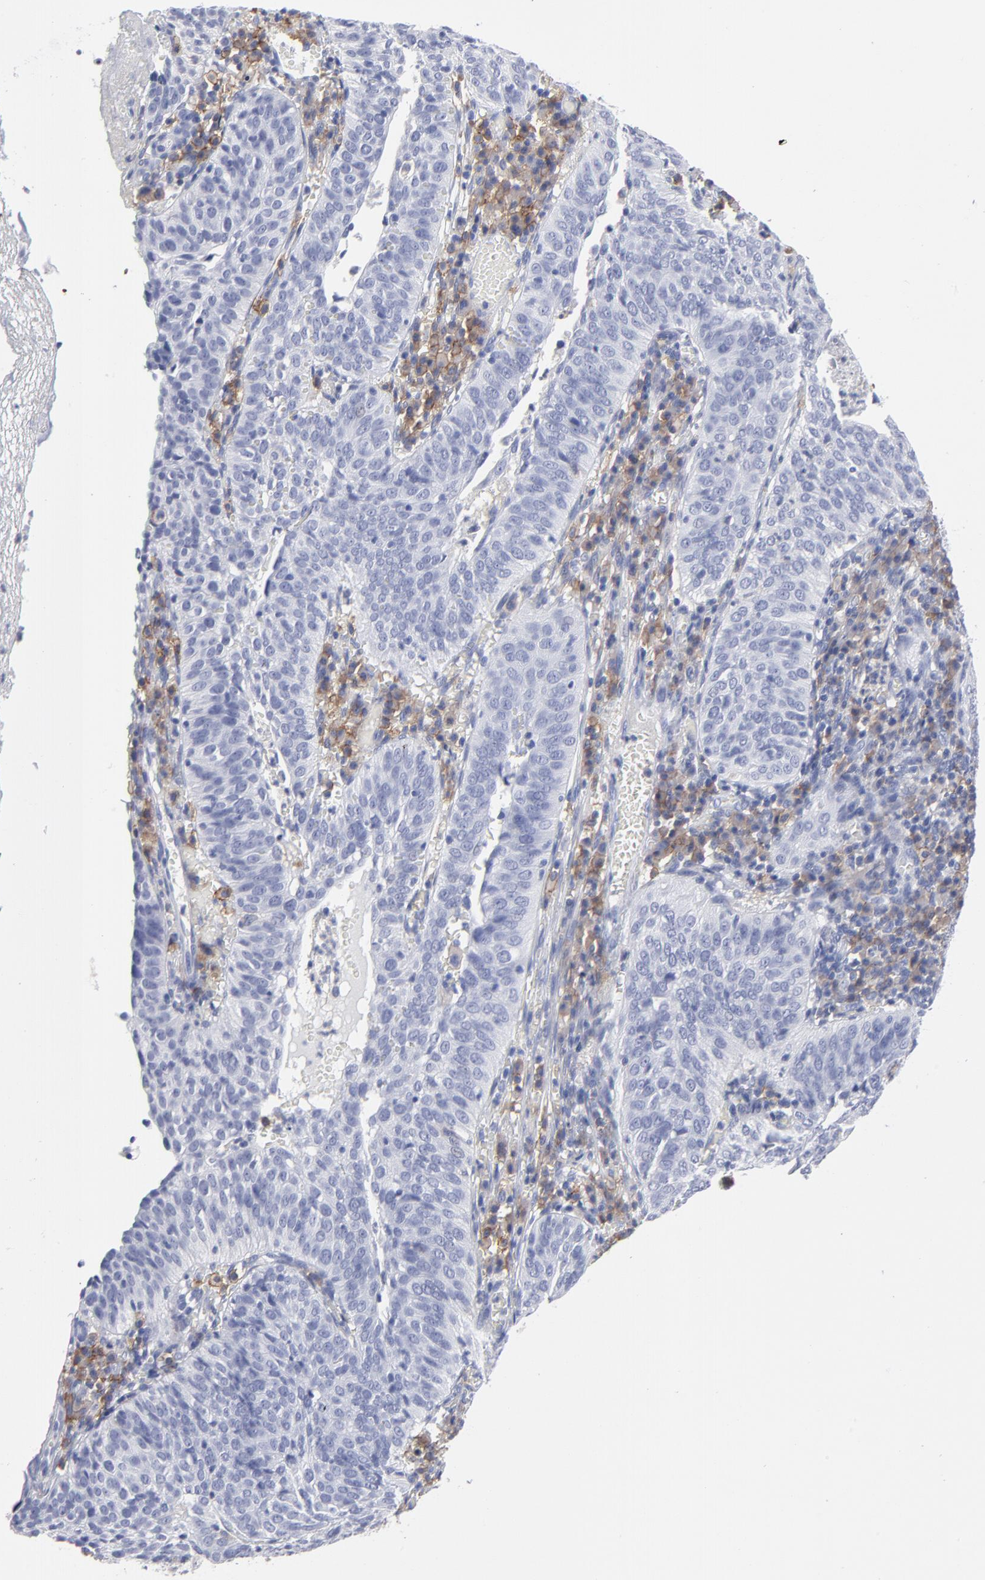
{"staining": {"intensity": "negative", "quantity": "none", "location": "none"}, "tissue": "cervical cancer", "cell_type": "Tumor cells", "image_type": "cancer", "snomed": [{"axis": "morphology", "description": "Squamous cell carcinoma, NOS"}, {"axis": "topography", "description": "Cervix"}], "caption": "Histopathology image shows no significant protein expression in tumor cells of cervical cancer. (DAB immunohistochemistry visualized using brightfield microscopy, high magnification).", "gene": "LAT2", "patient": {"sex": "female", "age": 39}}